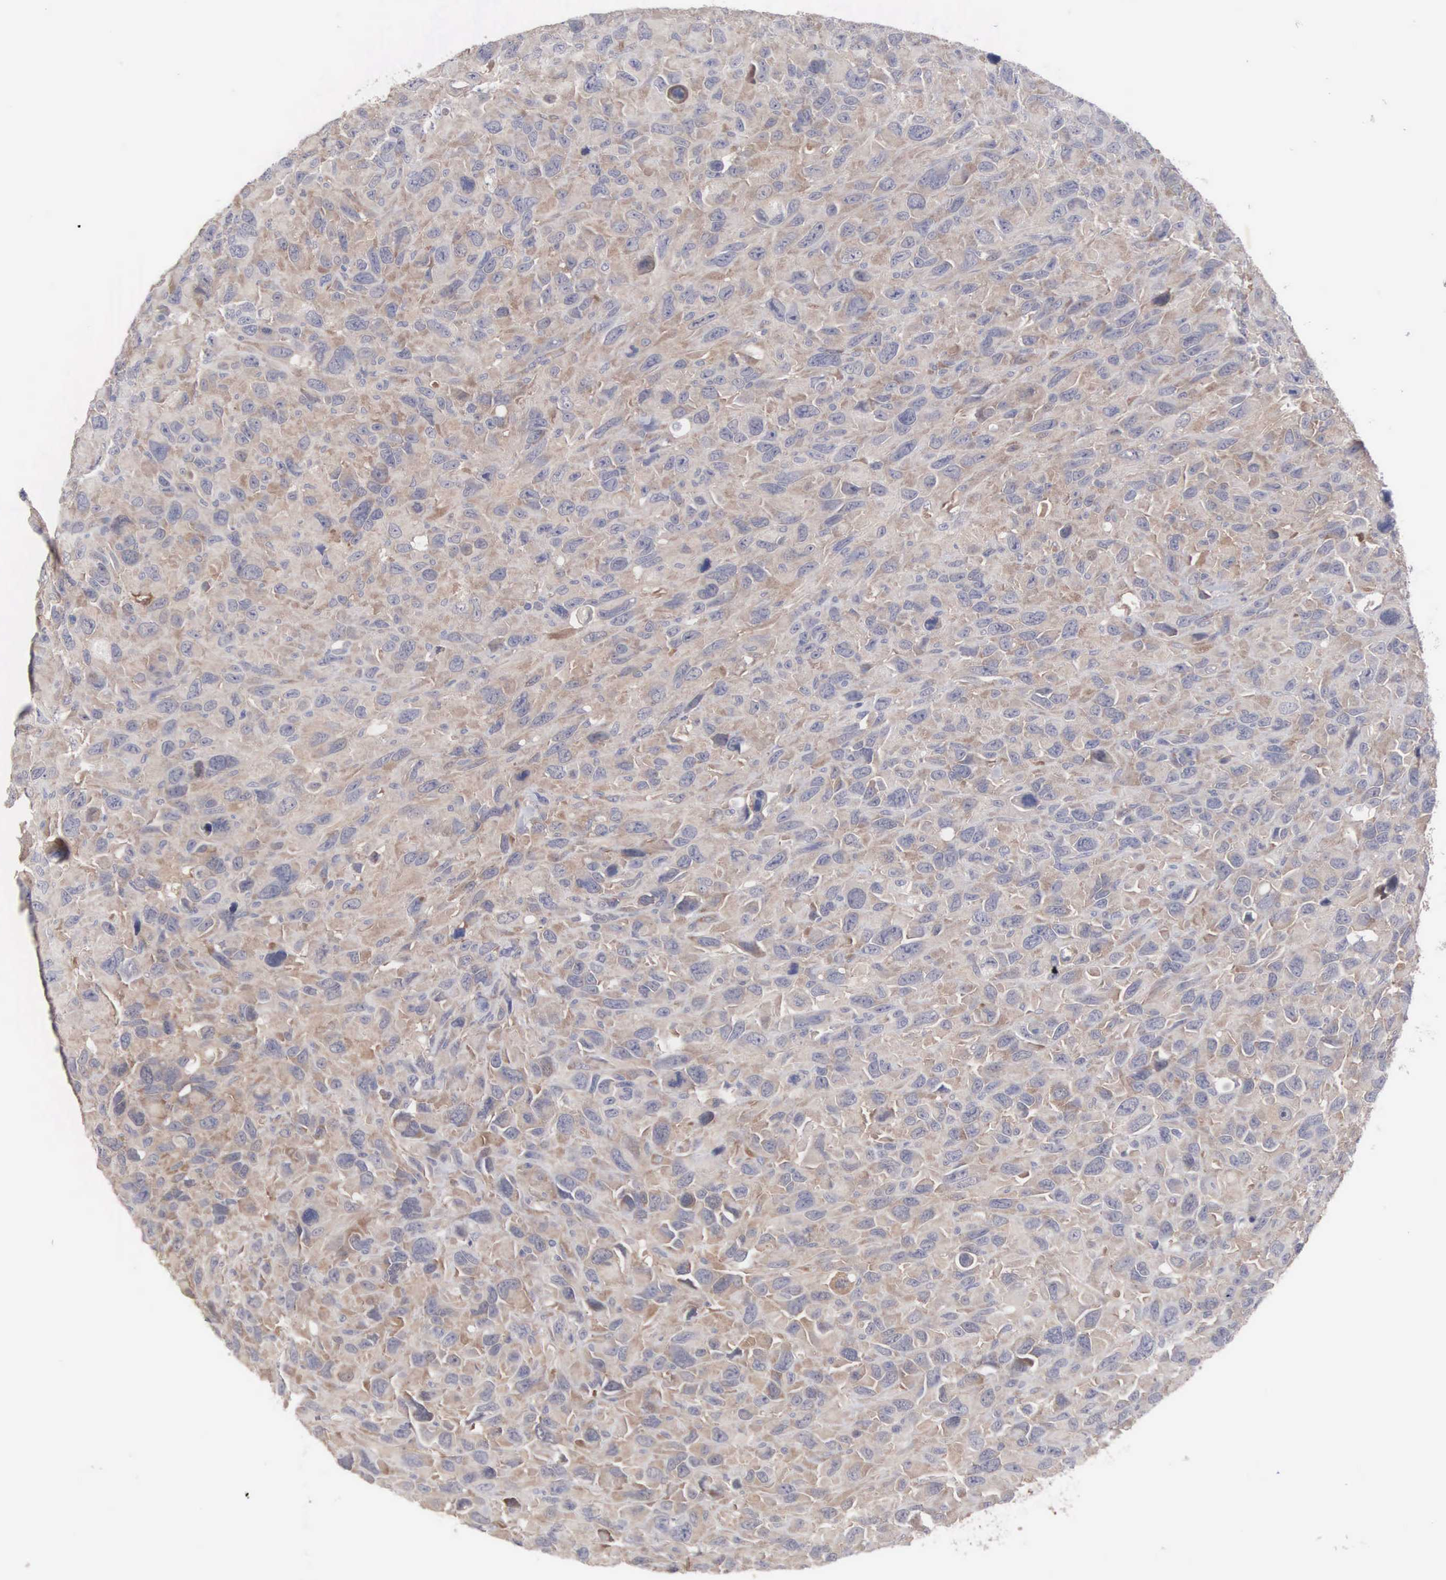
{"staining": {"intensity": "weak", "quantity": ">75%", "location": "cytoplasmic/membranous"}, "tissue": "renal cancer", "cell_type": "Tumor cells", "image_type": "cancer", "snomed": [{"axis": "morphology", "description": "Adenocarcinoma, NOS"}, {"axis": "topography", "description": "Kidney"}], "caption": "Adenocarcinoma (renal) tissue demonstrates weak cytoplasmic/membranous staining in approximately >75% of tumor cells", "gene": "INF2", "patient": {"sex": "male", "age": 79}}